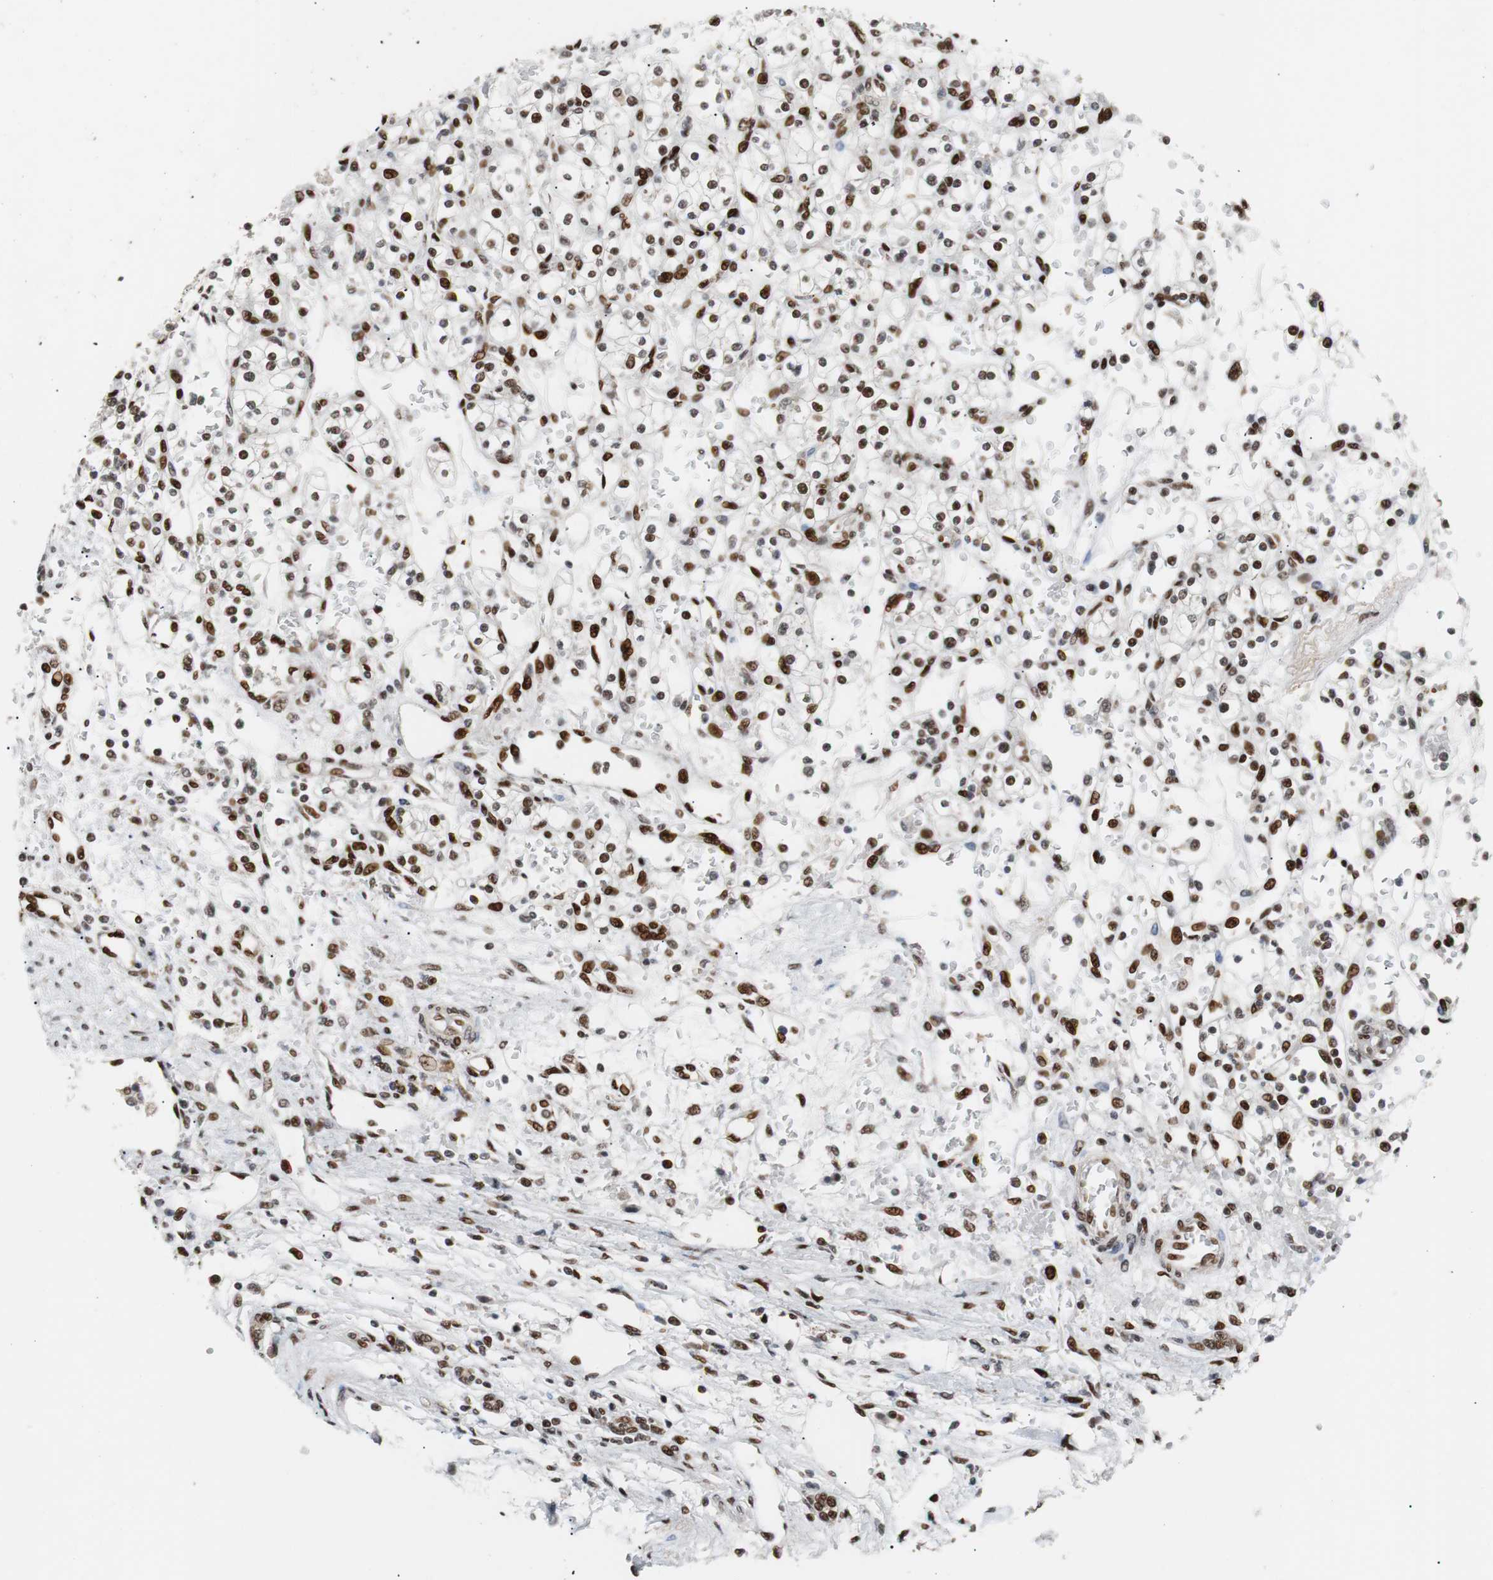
{"staining": {"intensity": "strong", "quantity": ">75%", "location": "nuclear"}, "tissue": "renal cancer", "cell_type": "Tumor cells", "image_type": "cancer", "snomed": [{"axis": "morphology", "description": "Normal tissue, NOS"}, {"axis": "morphology", "description": "Adenocarcinoma, NOS"}, {"axis": "topography", "description": "Kidney"}], "caption": "Immunohistochemical staining of human renal cancer exhibits strong nuclear protein positivity in about >75% of tumor cells.", "gene": "NBL1", "patient": {"sex": "female", "age": 55}}